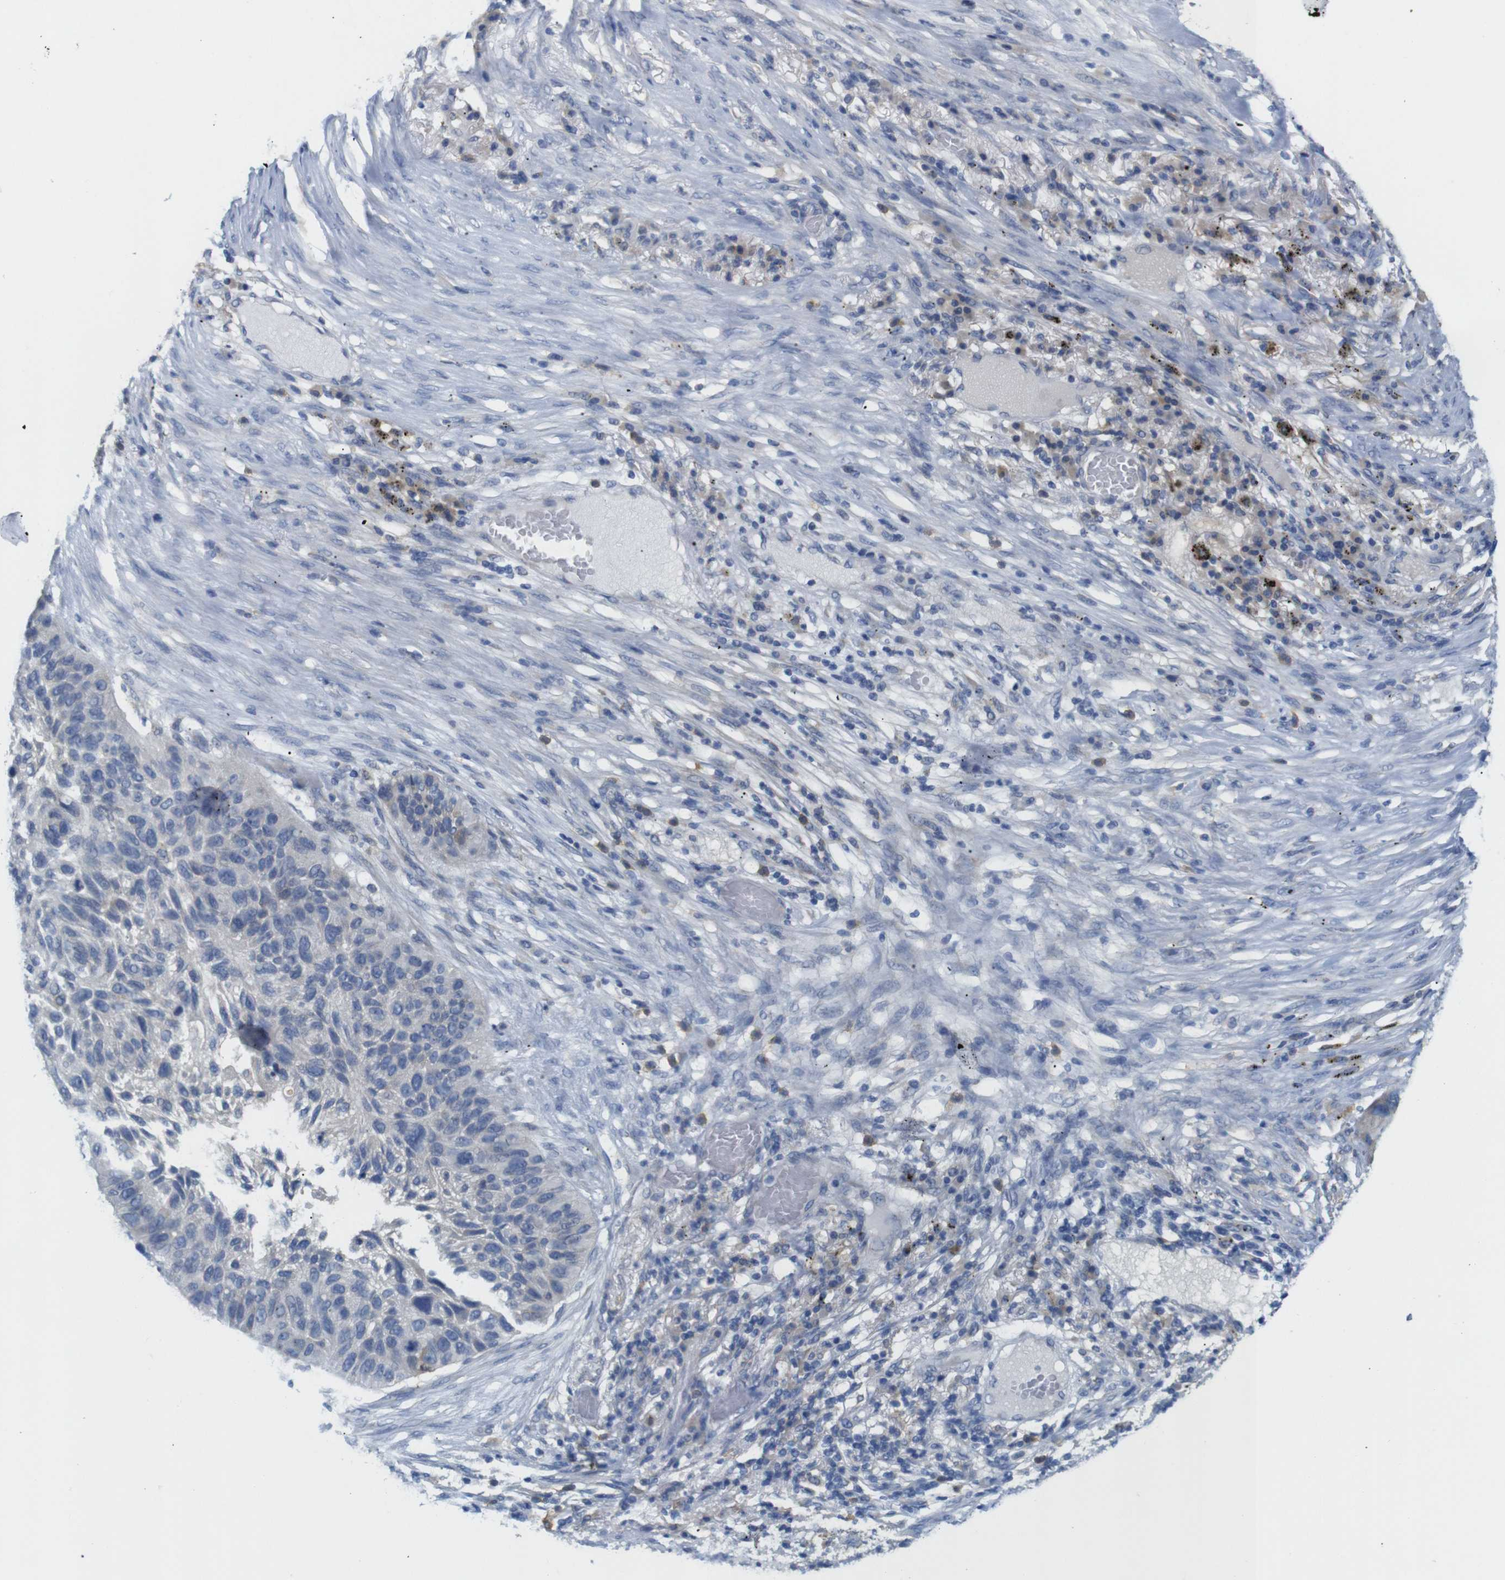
{"staining": {"intensity": "negative", "quantity": "none", "location": "none"}, "tissue": "lung cancer", "cell_type": "Tumor cells", "image_type": "cancer", "snomed": [{"axis": "morphology", "description": "Squamous cell carcinoma, NOS"}, {"axis": "topography", "description": "Lung"}], "caption": "Tumor cells are negative for brown protein staining in squamous cell carcinoma (lung).", "gene": "NEBL", "patient": {"sex": "male", "age": 57}}